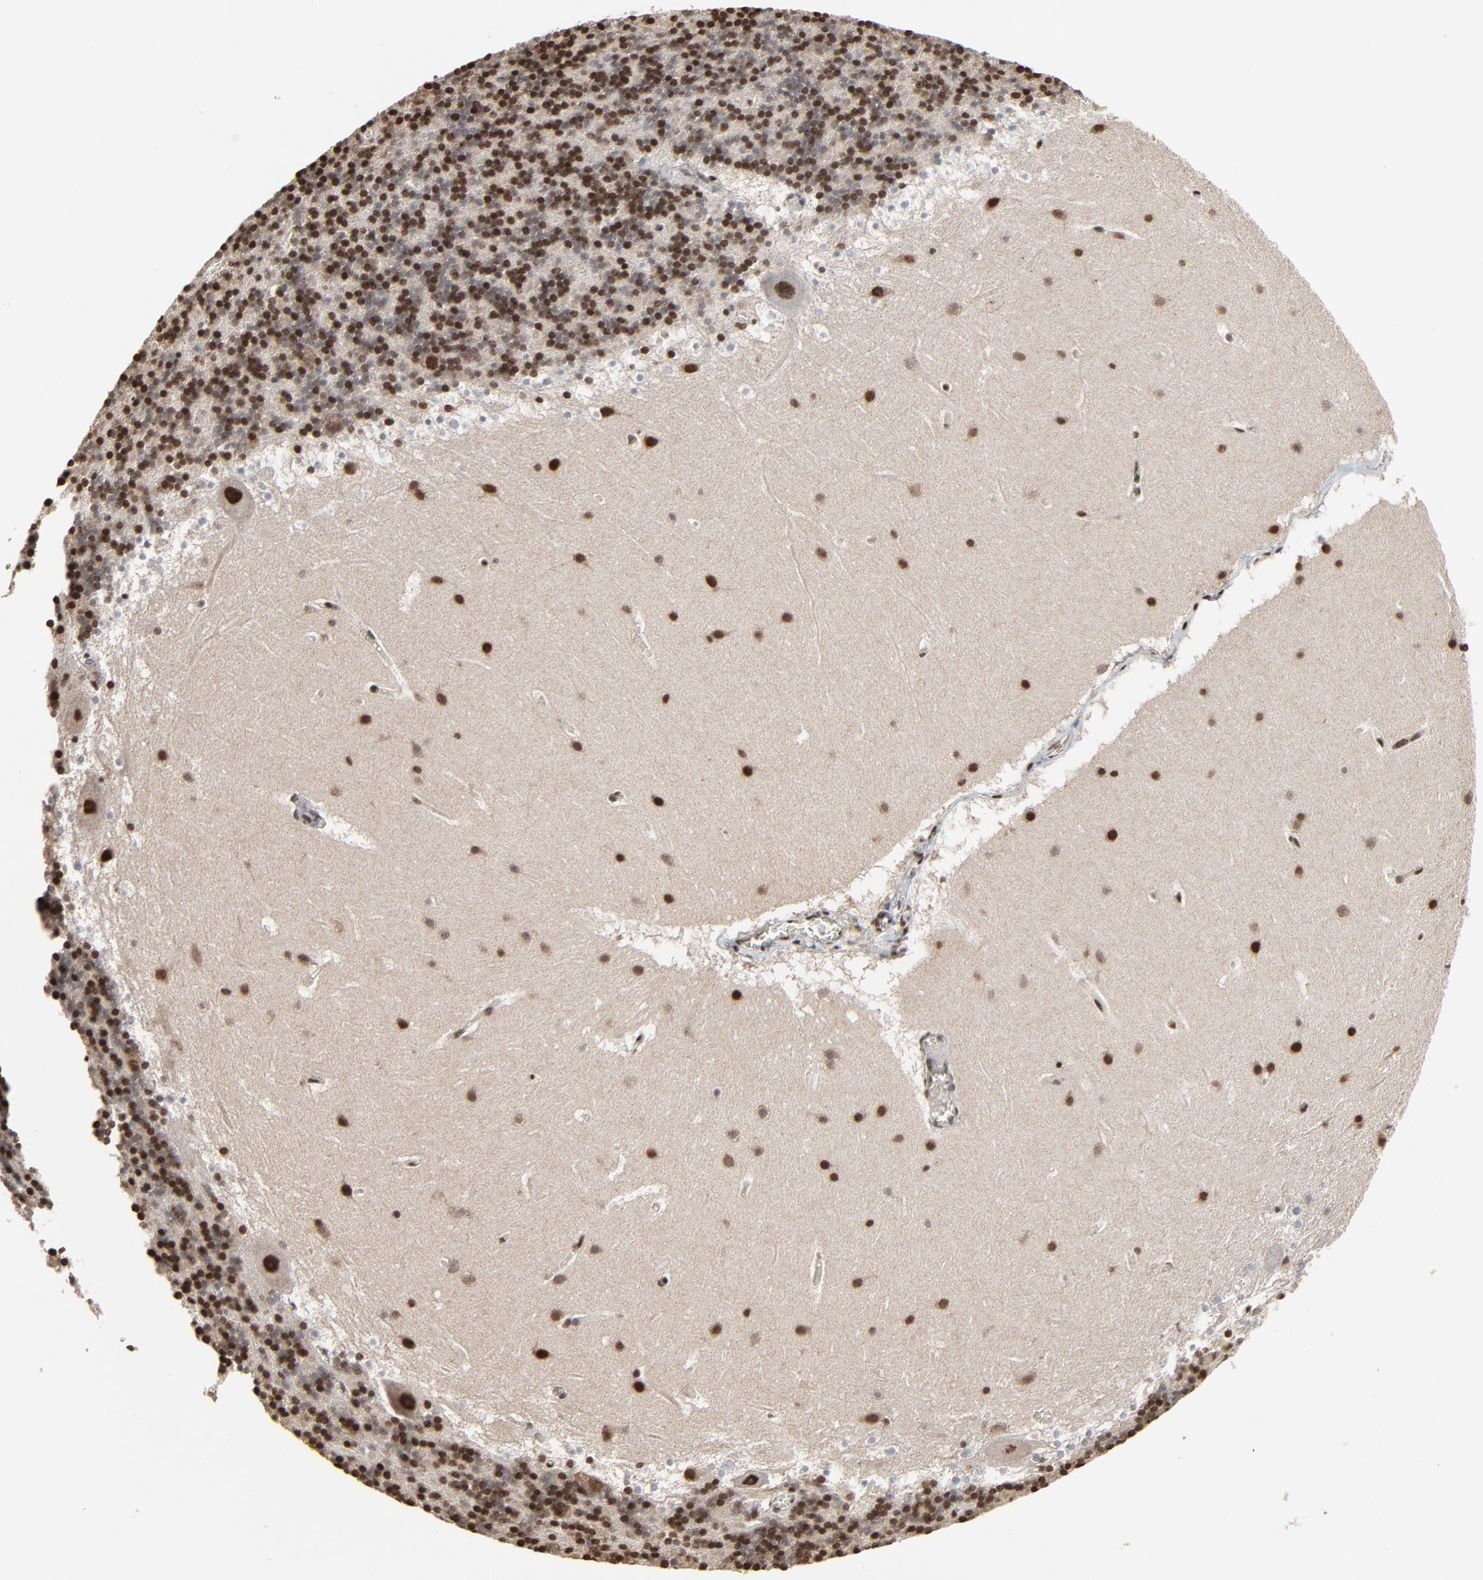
{"staining": {"intensity": "strong", "quantity": ">75%", "location": "nuclear"}, "tissue": "cerebellum", "cell_type": "Cells in granular layer", "image_type": "normal", "snomed": [{"axis": "morphology", "description": "Normal tissue, NOS"}, {"axis": "topography", "description": "Cerebellum"}], "caption": "Immunohistochemical staining of normal human cerebellum shows >75% levels of strong nuclear protein positivity in about >75% of cells in granular layer.", "gene": "MEIS2", "patient": {"sex": "male", "age": 45}}